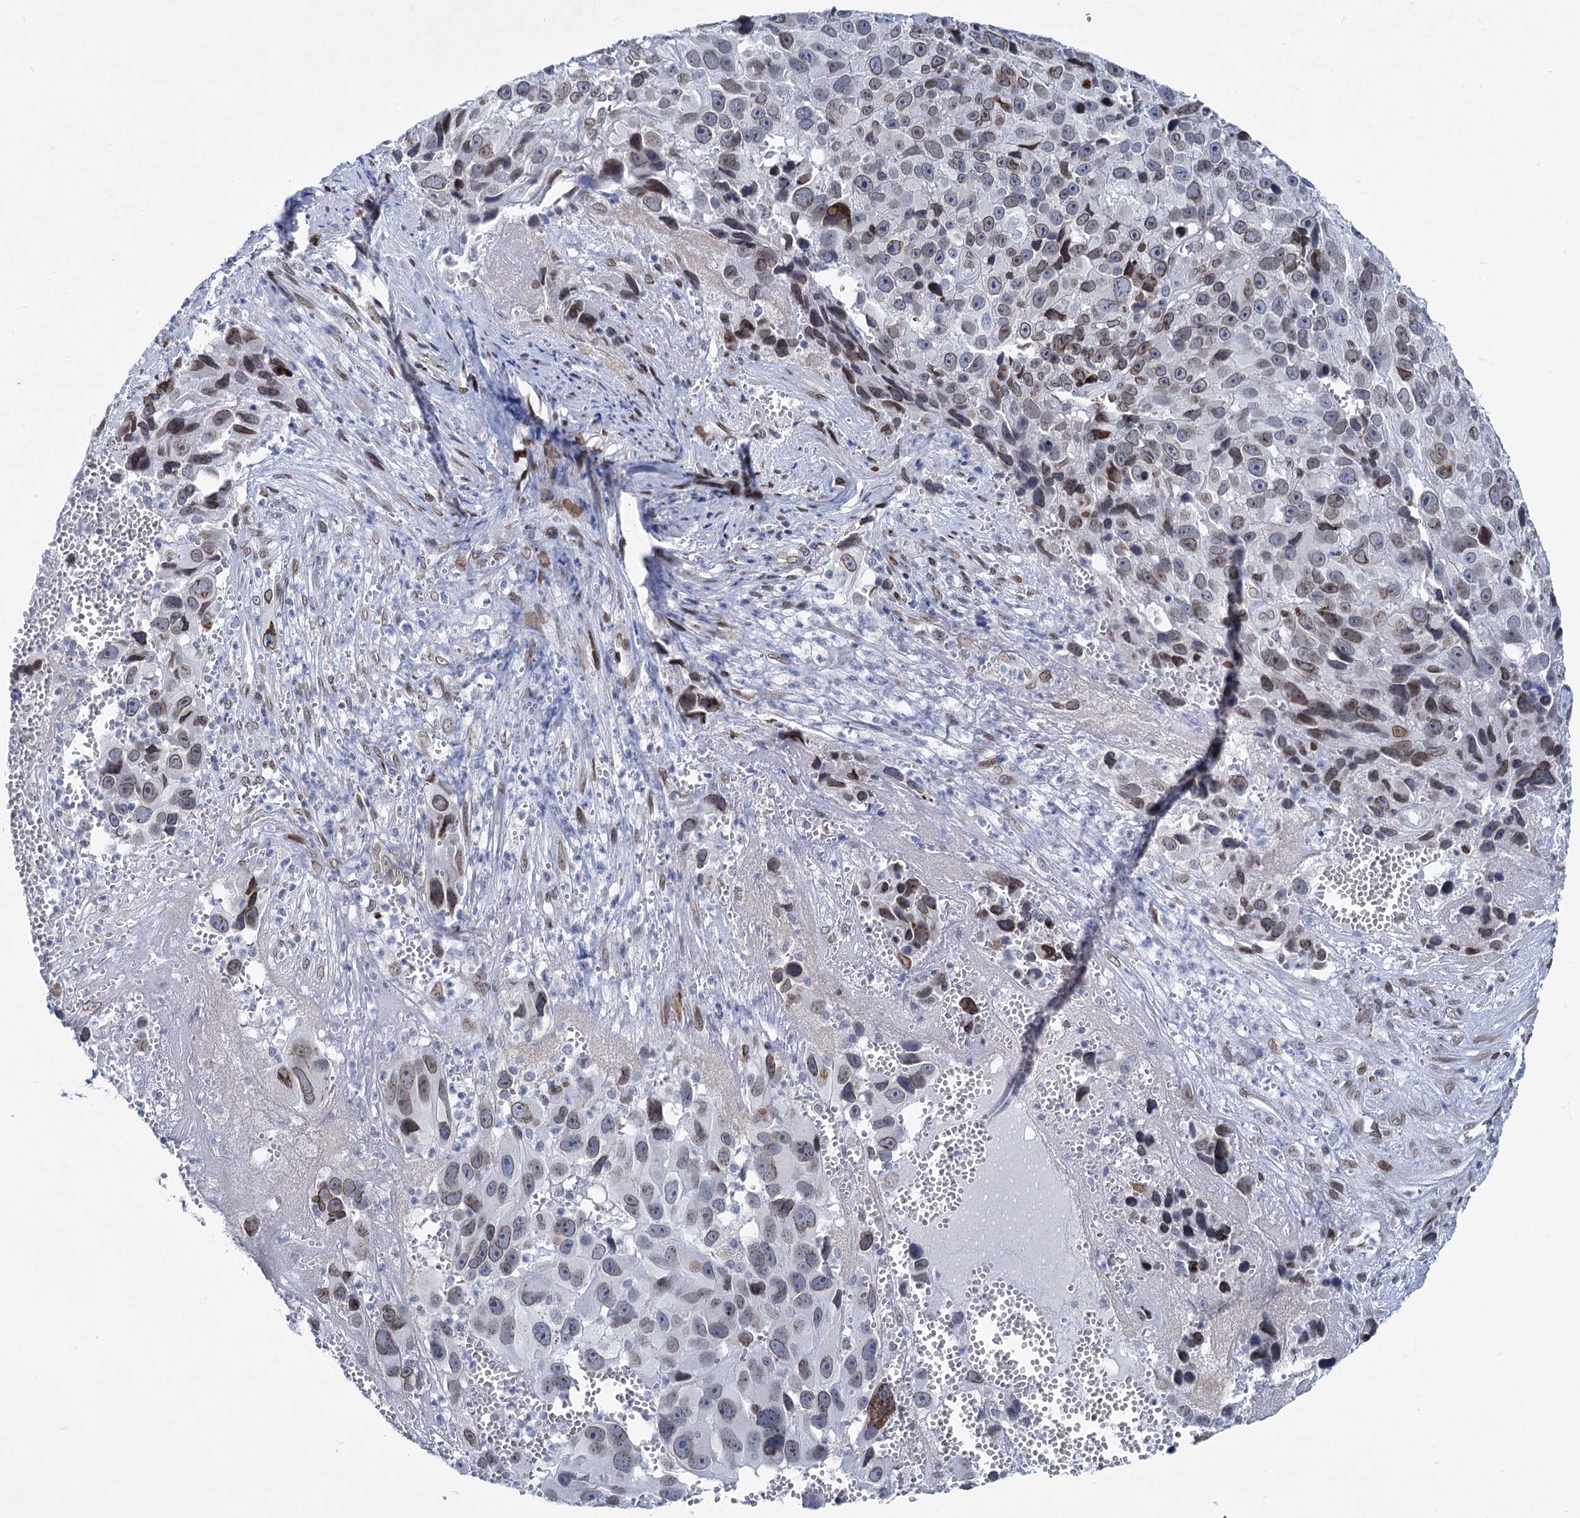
{"staining": {"intensity": "moderate", "quantity": "<25%", "location": "cytoplasmic/membranous,nuclear"}, "tissue": "melanoma", "cell_type": "Tumor cells", "image_type": "cancer", "snomed": [{"axis": "morphology", "description": "Malignant melanoma, NOS"}, {"axis": "topography", "description": "Skin"}], "caption": "High-power microscopy captured an immunohistochemistry histopathology image of melanoma, revealing moderate cytoplasmic/membranous and nuclear positivity in approximately <25% of tumor cells. (brown staining indicates protein expression, while blue staining denotes nuclei).", "gene": "PRSS35", "patient": {"sex": "male", "age": 84}}